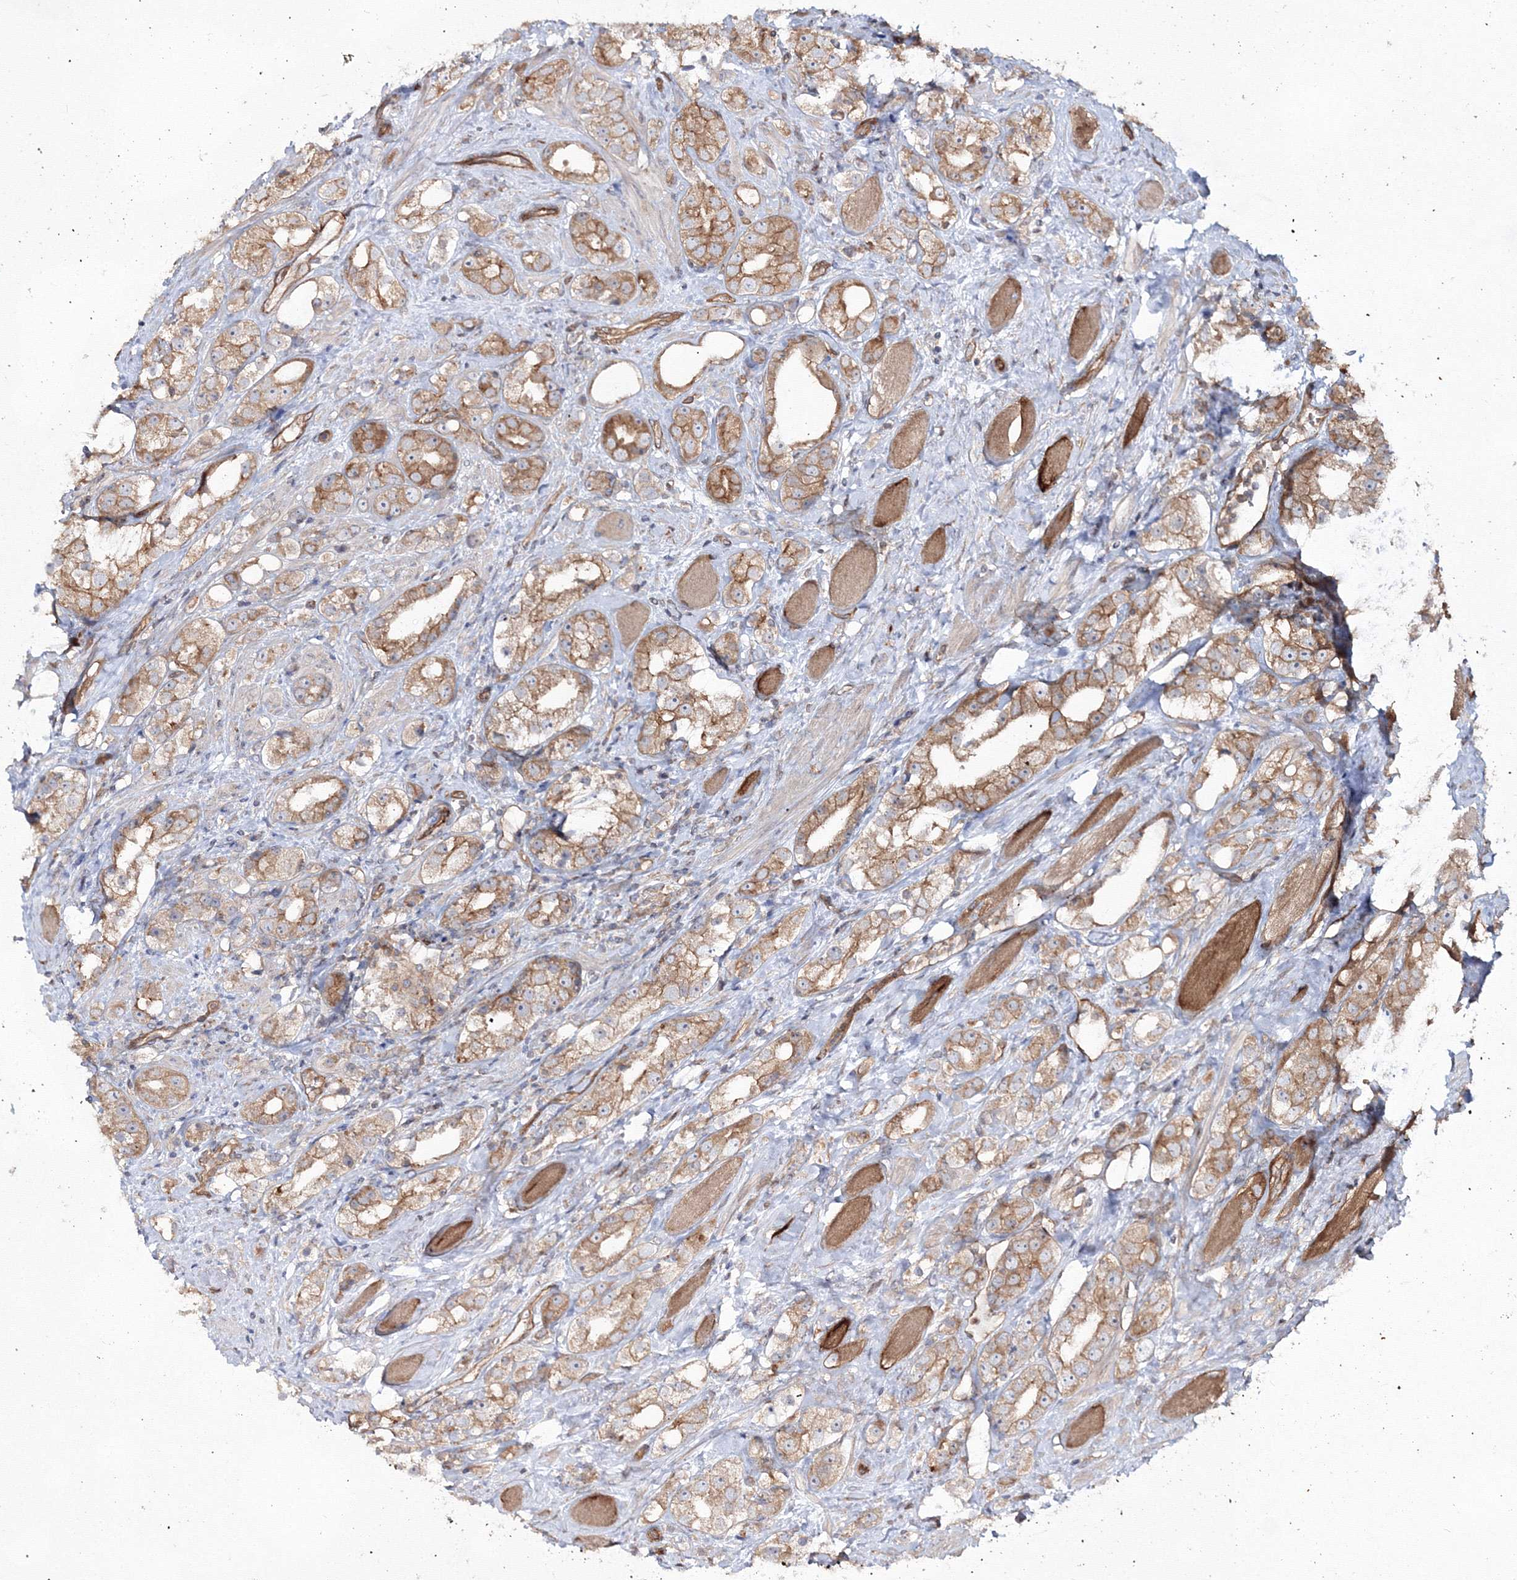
{"staining": {"intensity": "moderate", "quantity": ">75%", "location": "cytoplasmic/membranous"}, "tissue": "prostate cancer", "cell_type": "Tumor cells", "image_type": "cancer", "snomed": [{"axis": "morphology", "description": "Adenocarcinoma, NOS"}, {"axis": "topography", "description": "Prostate"}], "caption": "Immunohistochemistry (IHC) of adenocarcinoma (prostate) exhibits medium levels of moderate cytoplasmic/membranous expression in about >75% of tumor cells. (IHC, brightfield microscopy, high magnification).", "gene": "EXOC6", "patient": {"sex": "male", "age": 79}}